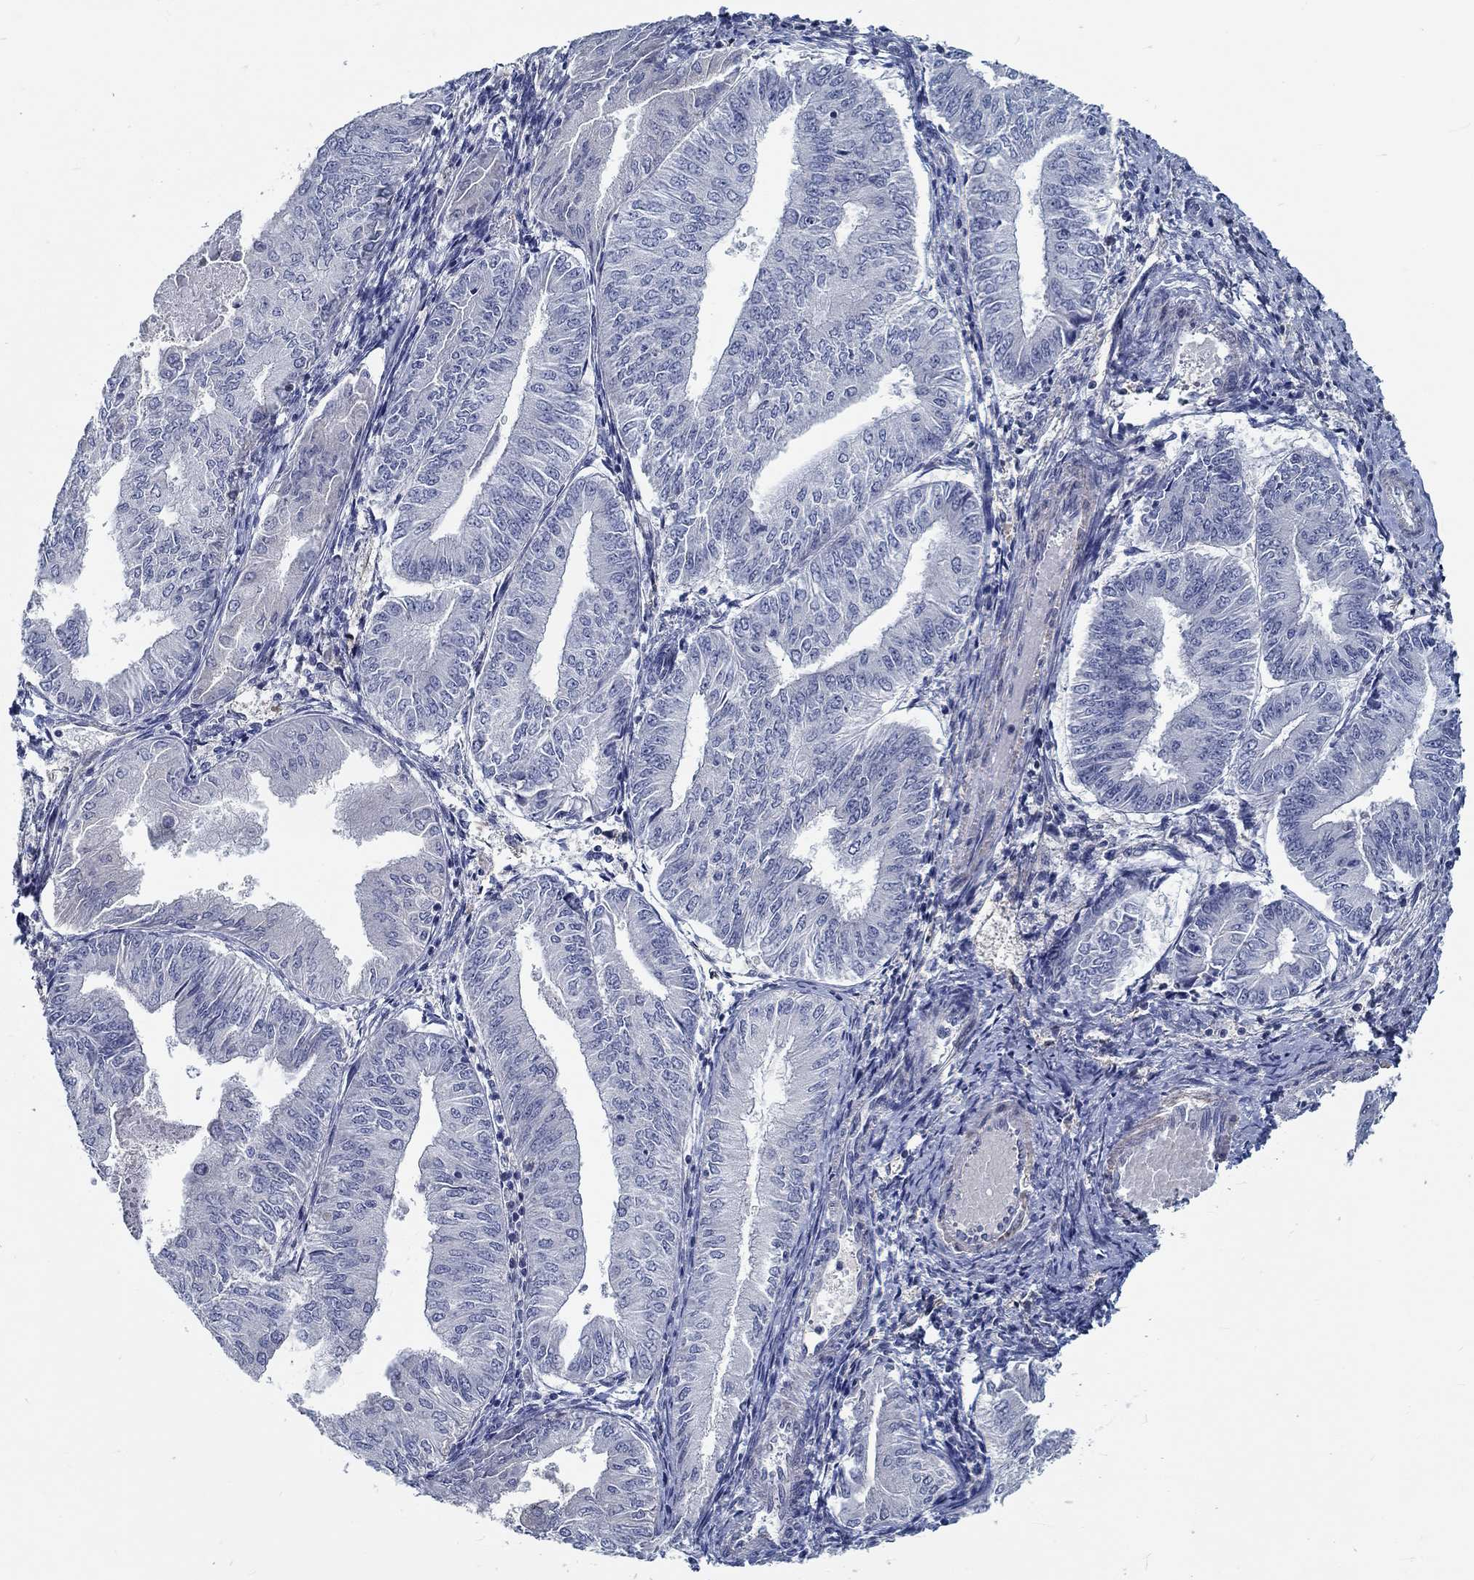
{"staining": {"intensity": "negative", "quantity": "none", "location": "none"}, "tissue": "endometrial cancer", "cell_type": "Tumor cells", "image_type": "cancer", "snomed": [{"axis": "morphology", "description": "Adenocarcinoma, NOS"}, {"axis": "topography", "description": "Endometrium"}], "caption": "Endometrial cancer was stained to show a protein in brown. There is no significant positivity in tumor cells. (Brightfield microscopy of DAB IHC at high magnification).", "gene": "MYBPC1", "patient": {"sex": "female", "age": 53}}